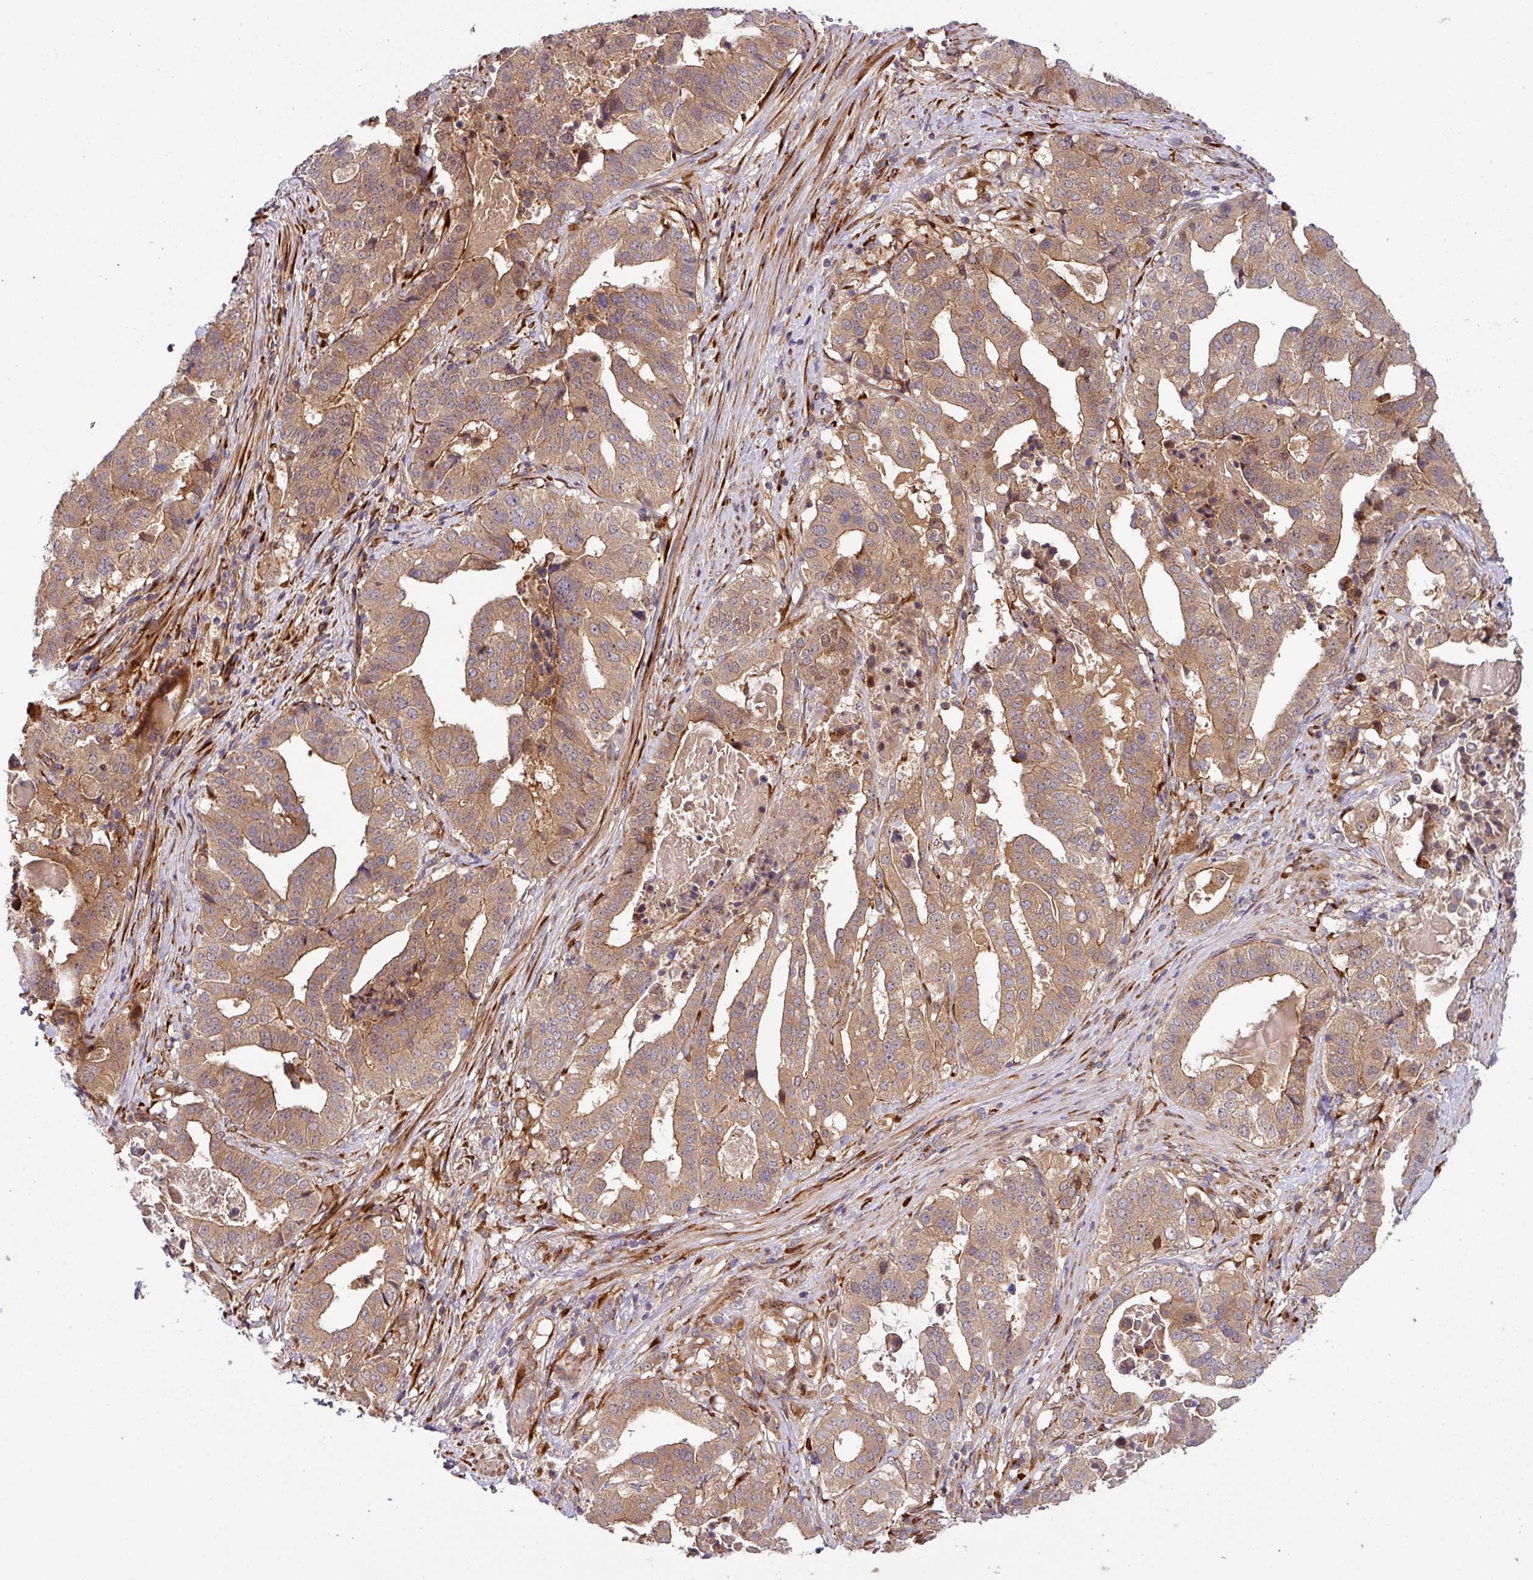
{"staining": {"intensity": "moderate", "quantity": ">75%", "location": "cytoplasmic/membranous"}, "tissue": "stomach cancer", "cell_type": "Tumor cells", "image_type": "cancer", "snomed": [{"axis": "morphology", "description": "Adenocarcinoma, NOS"}, {"axis": "topography", "description": "Stomach"}], "caption": "Immunohistochemical staining of stomach cancer displays medium levels of moderate cytoplasmic/membranous protein staining in approximately >75% of tumor cells.", "gene": "ART1", "patient": {"sex": "male", "age": 48}}